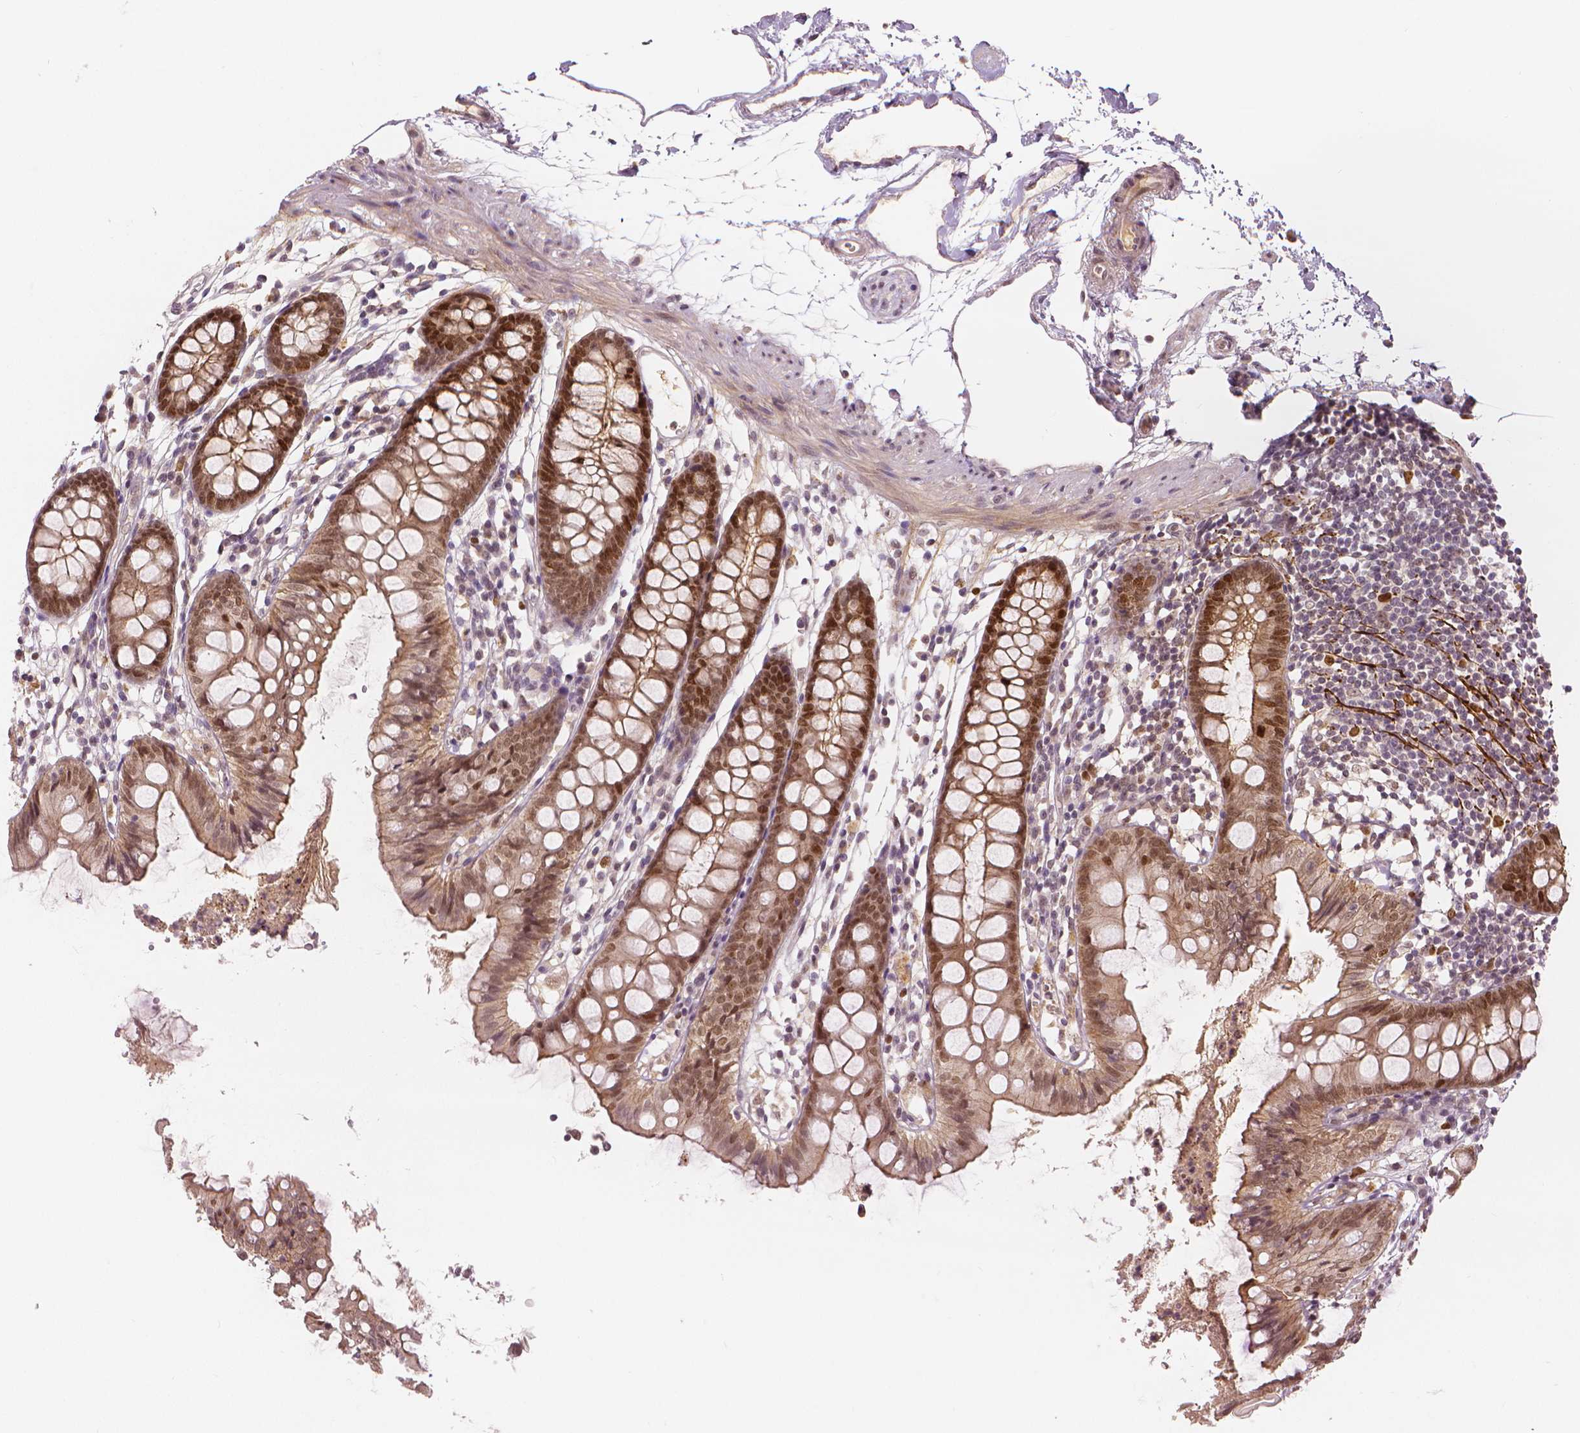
{"staining": {"intensity": "moderate", "quantity": "25%-75%", "location": "nuclear"}, "tissue": "colon", "cell_type": "Endothelial cells", "image_type": "normal", "snomed": [{"axis": "morphology", "description": "Normal tissue, NOS"}, {"axis": "topography", "description": "Colon"}], "caption": "The photomicrograph displays a brown stain indicating the presence of a protein in the nuclear of endothelial cells in colon.", "gene": "NSD2", "patient": {"sex": "female", "age": 84}}